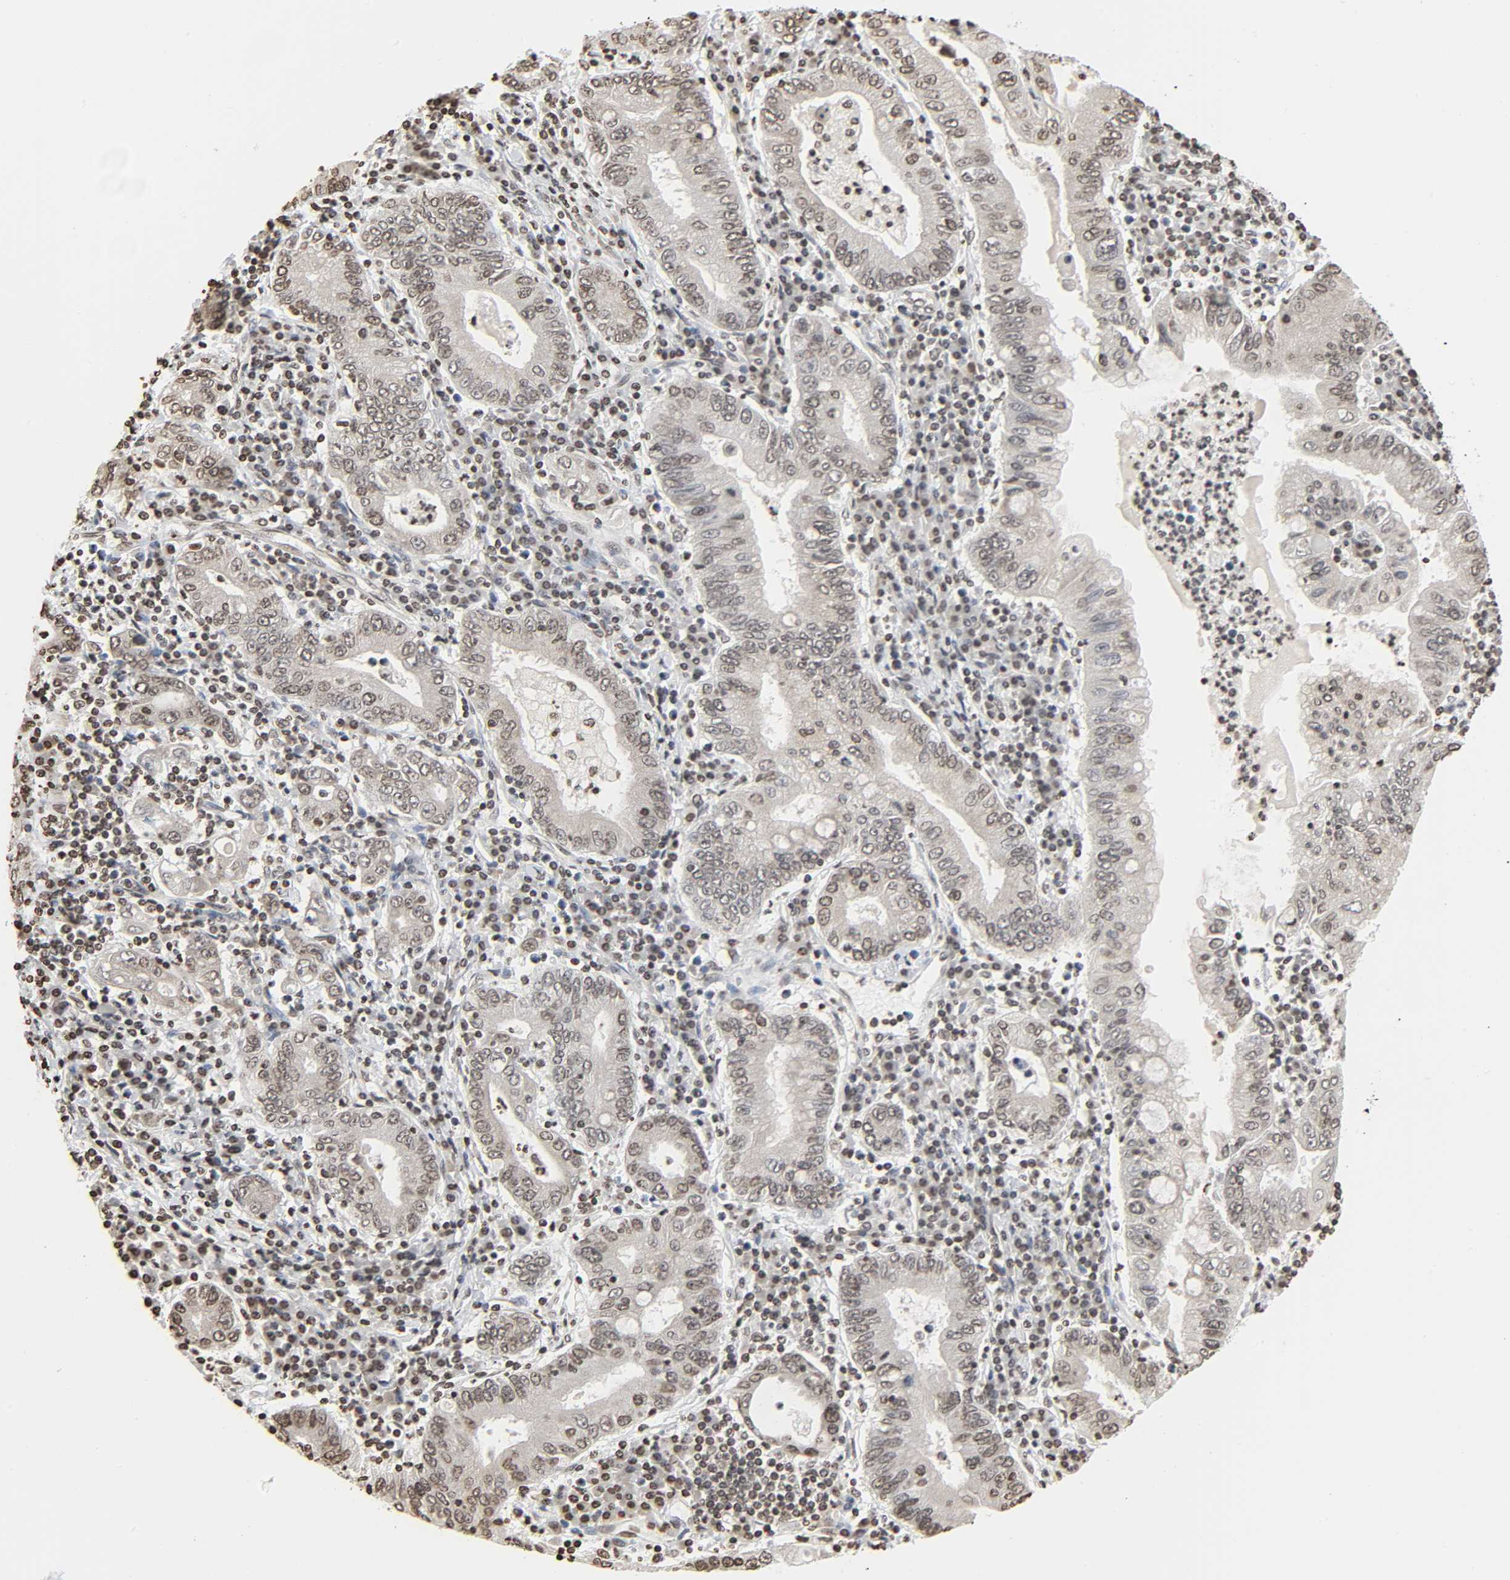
{"staining": {"intensity": "weak", "quantity": ">75%", "location": "nuclear"}, "tissue": "stomach cancer", "cell_type": "Tumor cells", "image_type": "cancer", "snomed": [{"axis": "morphology", "description": "Normal tissue, NOS"}, {"axis": "morphology", "description": "Adenocarcinoma, NOS"}, {"axis": "topography", "description": "Esophagus"}, {"axis": "topography", "description": "Stomach, upper"}, {"axis": "topography", "description": "Peripheral nerve tissue"}], "caption": "Stomach cancer stained with a brown dye demonstrates weak nuclear positive staining in about >75% of tumor cells.", "gene": "ELAVL1", "patient": {"sex": "male", "age": 62}}